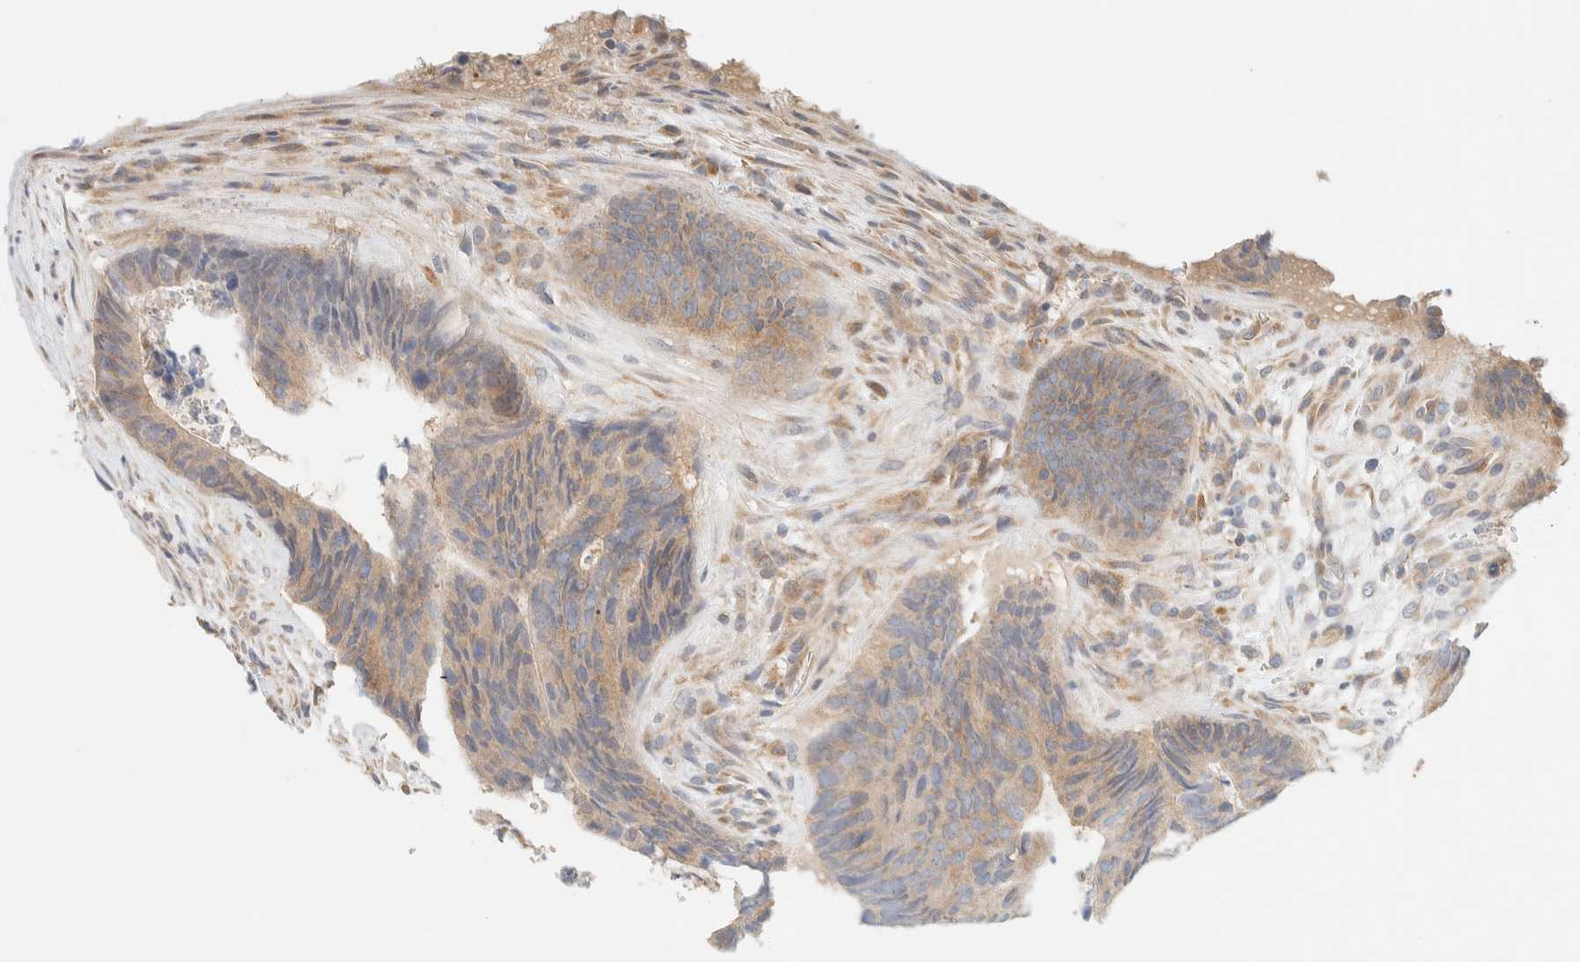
{"staining": {"intensity": "weak", "quantity": ">75%", "location": "cytoplasmic/membranous"}, "tissue": "colorectal cancer", "cell_type": "Tumor cells", "image_type": "cancer", "snomed": [{"axis": "morphology", "description": "Adenocarcinoma, NOS"}, {"axis": "topography", "description": "Colon"}], "caption": "A brown stain labels weak cytoplasmic/membranous expression of a protein in human colorectal adenocarcinoma tumor cells.", "gene": "SUMF2", "patient": {"sex": "male", "age": 56}}